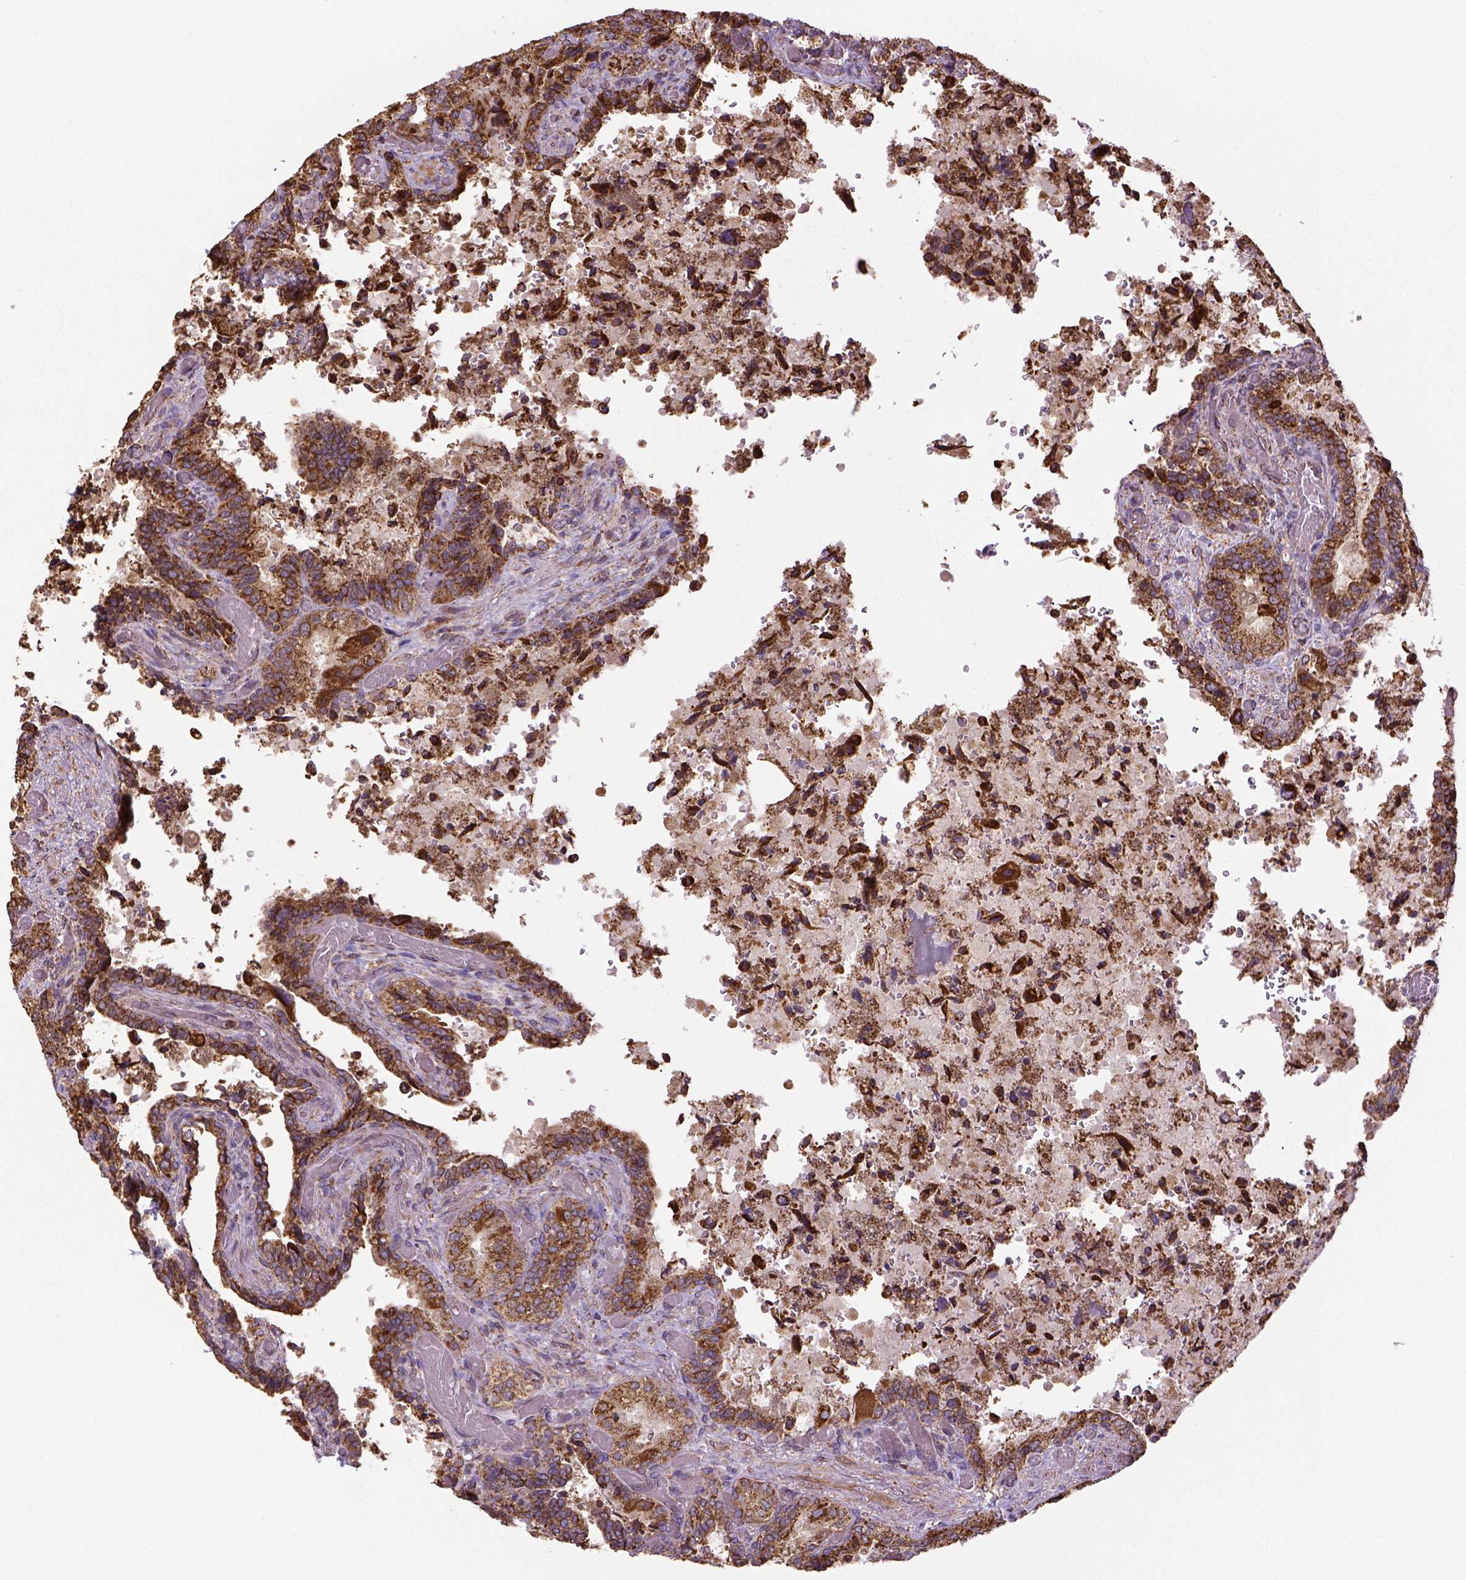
{"staining": {"intensity": "strong", "quantity": ">75%", "location": "cytoplasmic/membranous"}, "tissue": "seminal vesicle", "cell_type": "Glandular cells", "image_type": "normal", "snomed": [{"axis": "morphology", "description": "Normal tissue, NOS"}, {"axis": "topography", "description": "Seminal veicle"}], "caption": "A photomicrograph of seminal vesicle stained for a protein demonstrates strong cytoplasmic/membranous brown staining in glandular cells. (DAB IHC, brown staining for protein, blue staining for nuclei).", "gene": "MAPK8IP3", "patient": {"sex": "male", "age": 68}}